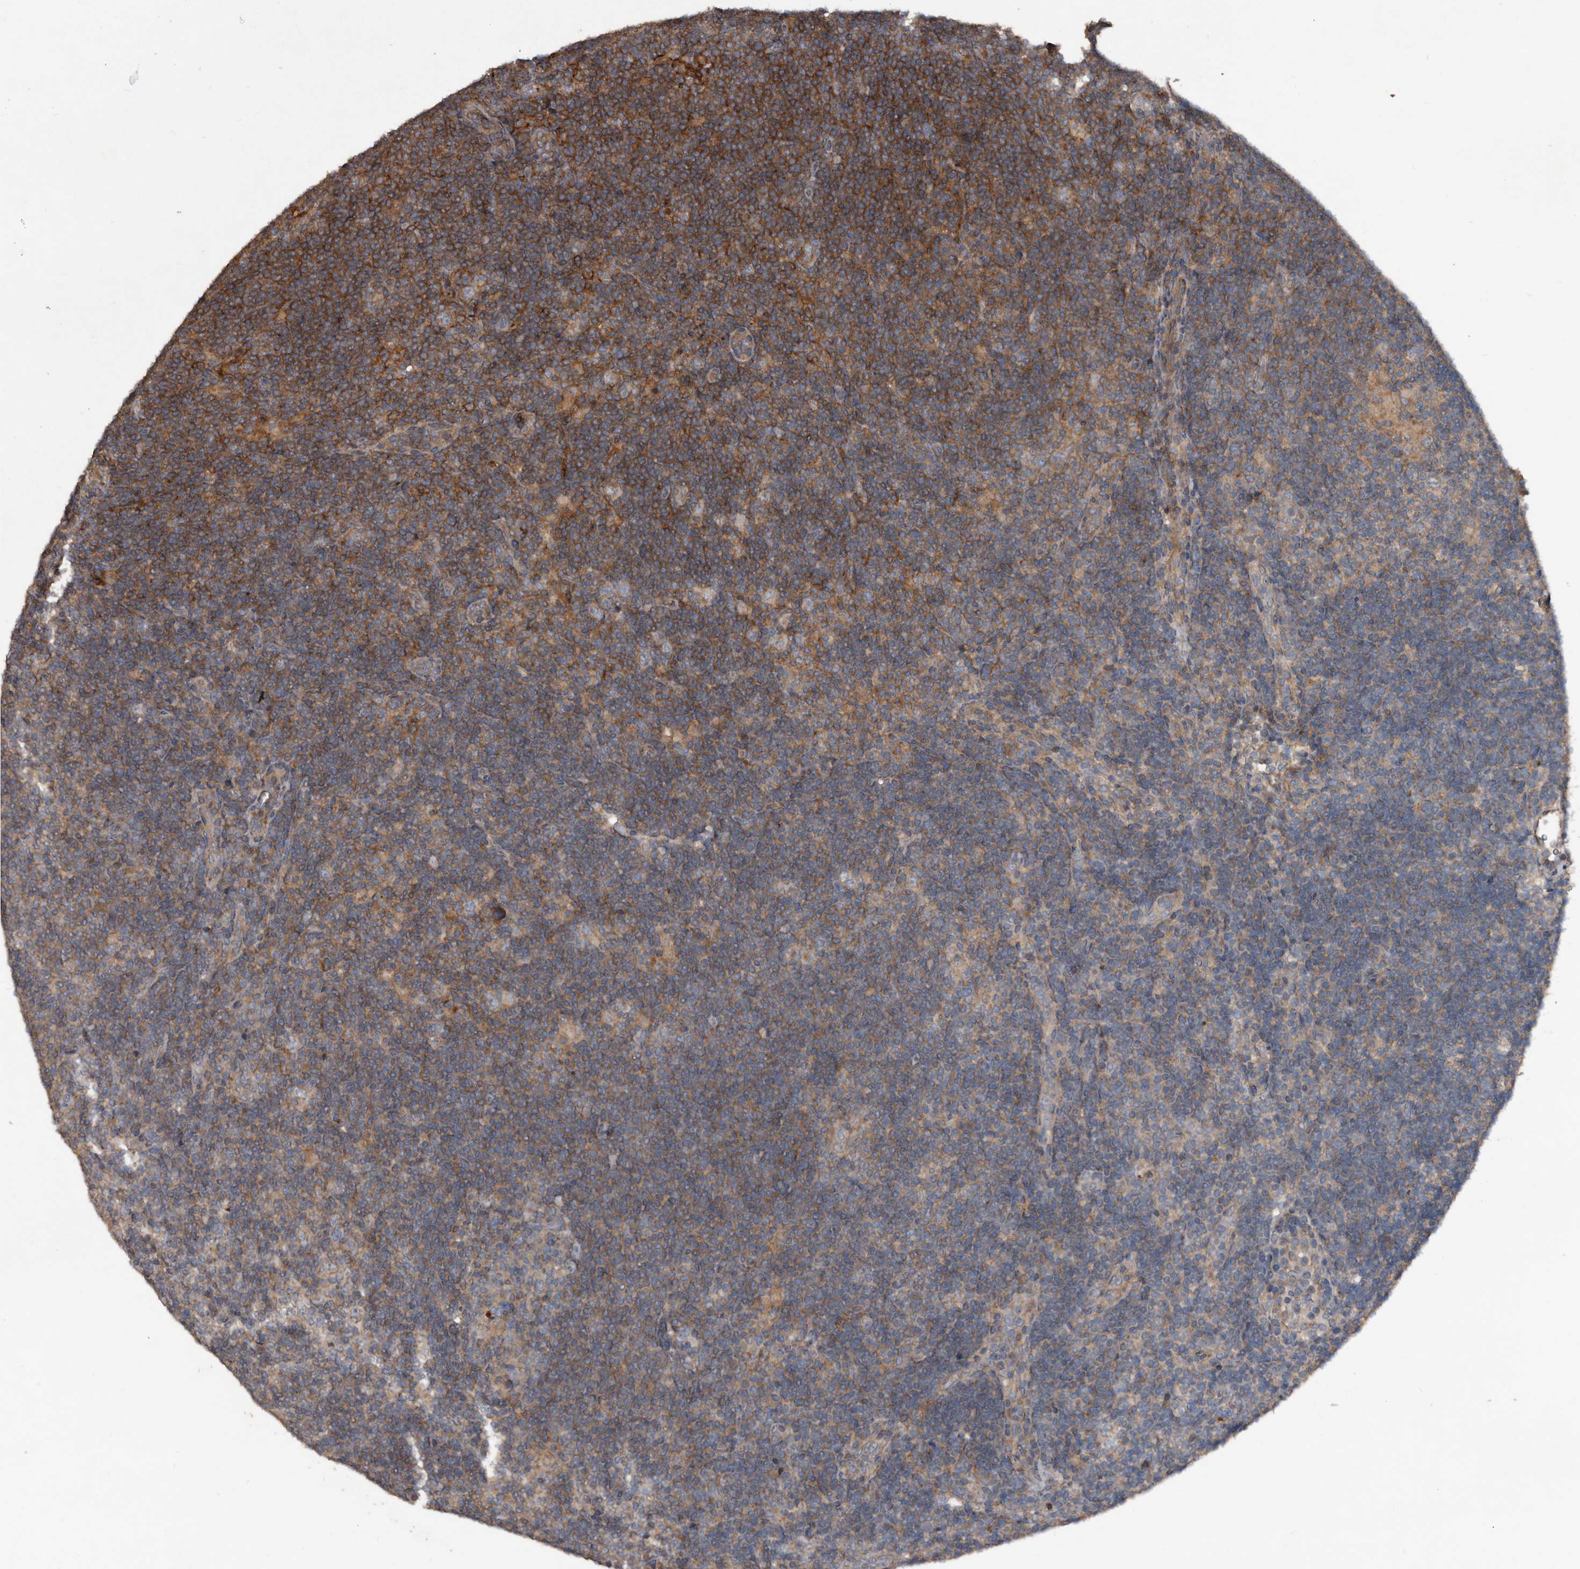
{"staining": {"intensity": "weak", "quantity": ">75%", "location": "cytoplasmic/membranous"}, "tissue": "lymphoma", "cell_type": "Tumor cells", "image_type": "cancer", "snomed": [{"axis": "morphology", "description": "Hodgkin's disease, NOS"}, {"axis": "topography", "description": "Lymph node"}], "caption": "Immunohistochemistry (IHC) histopathology image of neoplastic tissue: human lymphoma stained using immunohistochemistry (IHC) demonstrates low levels of weak protein expression localized specifically in the cytoplasmic/membranous of tumor cells, appearing as a cytoplasmic/membranous brown color.", "gene": "GREB1", "patient": {"sex": "female", "age": 57}}